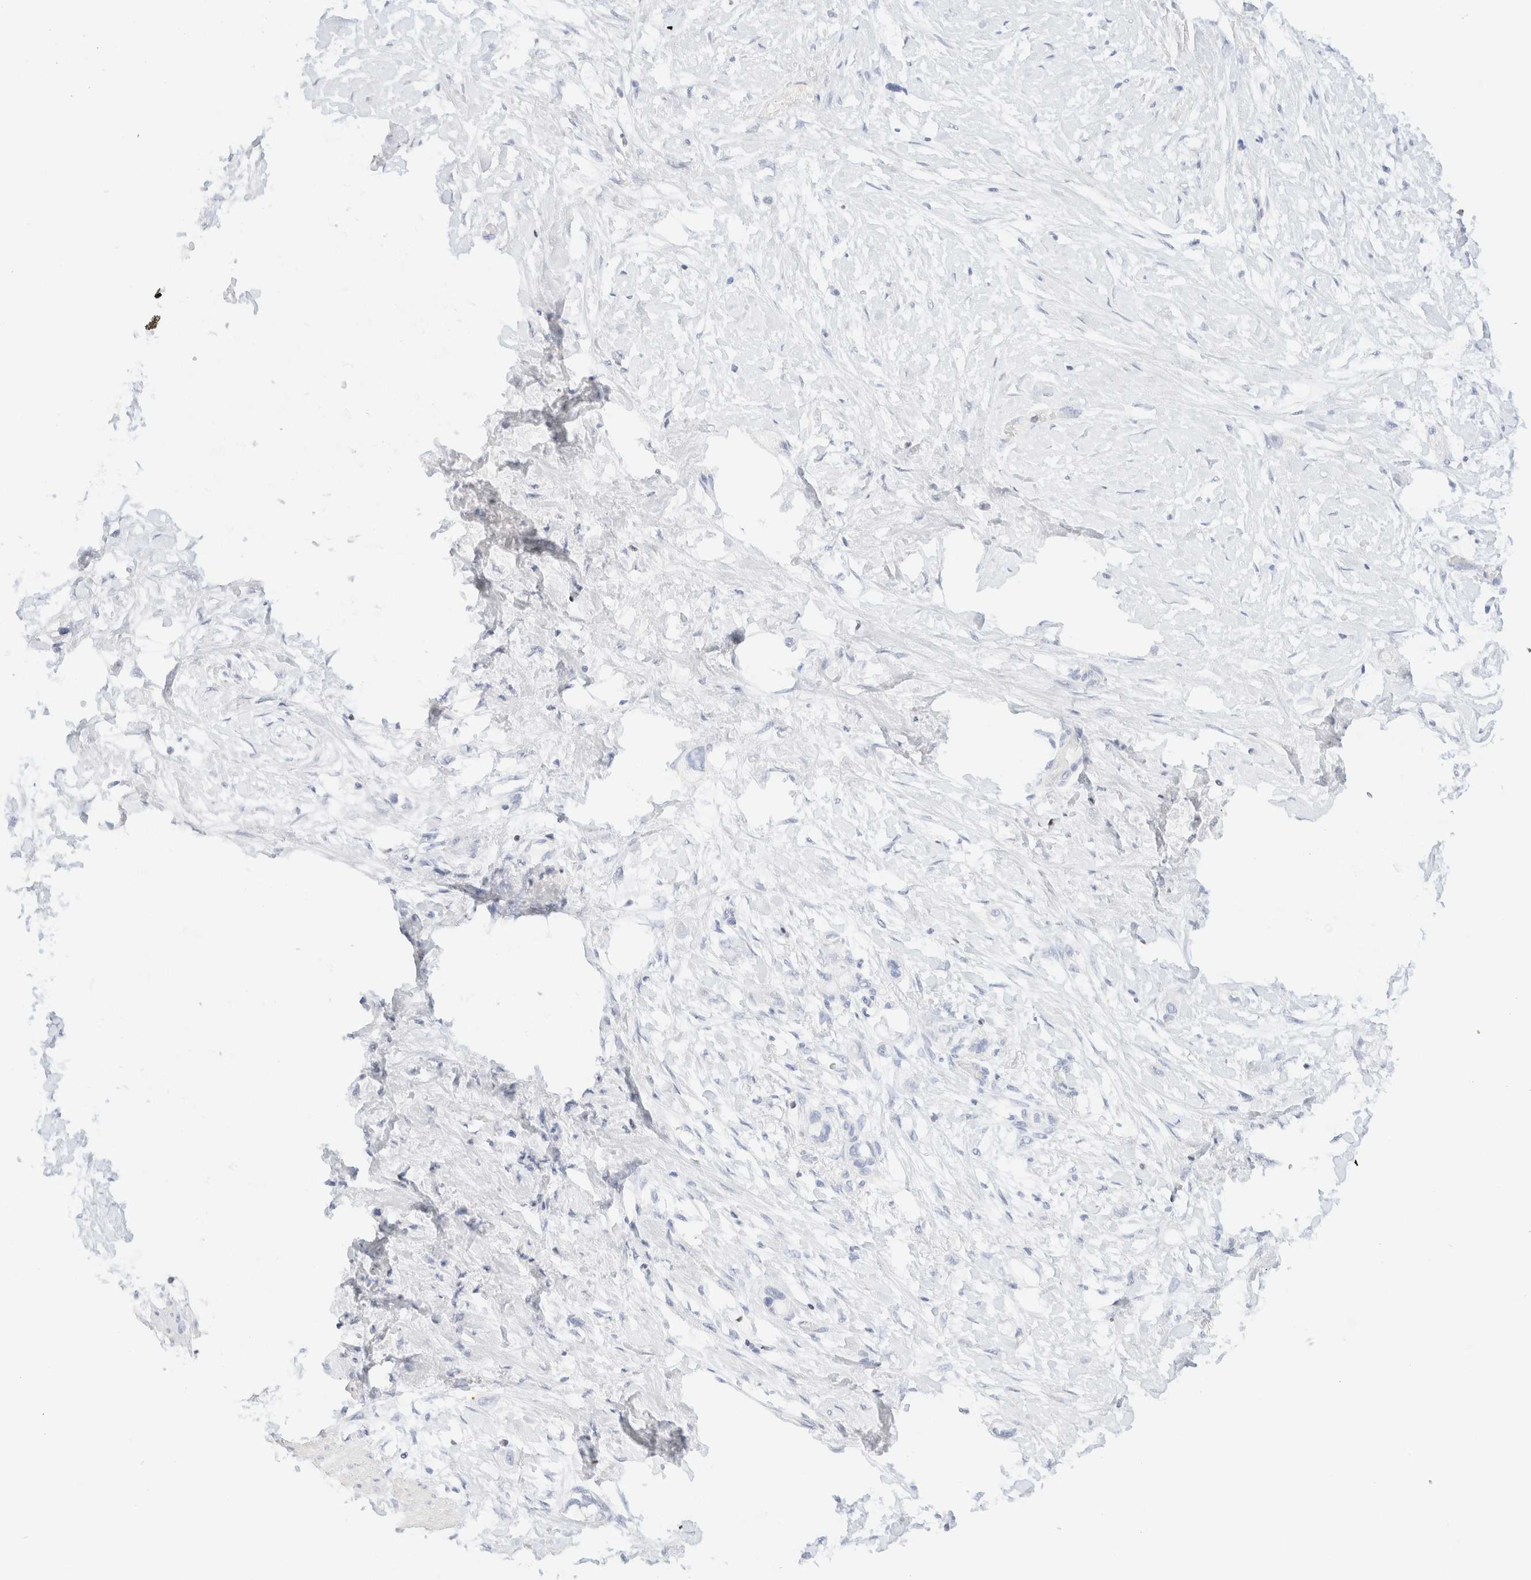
{"staining": {"intensity": "negative", "quantity": "none", "location": "none"}, "tissue": "stomach cancer", "cell_type": "Tumor cells", "image_type": "cancer", "snomed": [{"axis": "morphology", "description": "Adenocarcinoma, NOS"}, {"axis": "topography", "description": "Stomach"}, {"axis": "topography", "description": "Stomach, lower"}], "caption": "An immunohistochemistry photomicrograph of stomach cancer is shown. There is no staining in tumor cells of stomach cancer.", "gene": "IKZF3", "patient": {"sex": "female", "age": 48}}